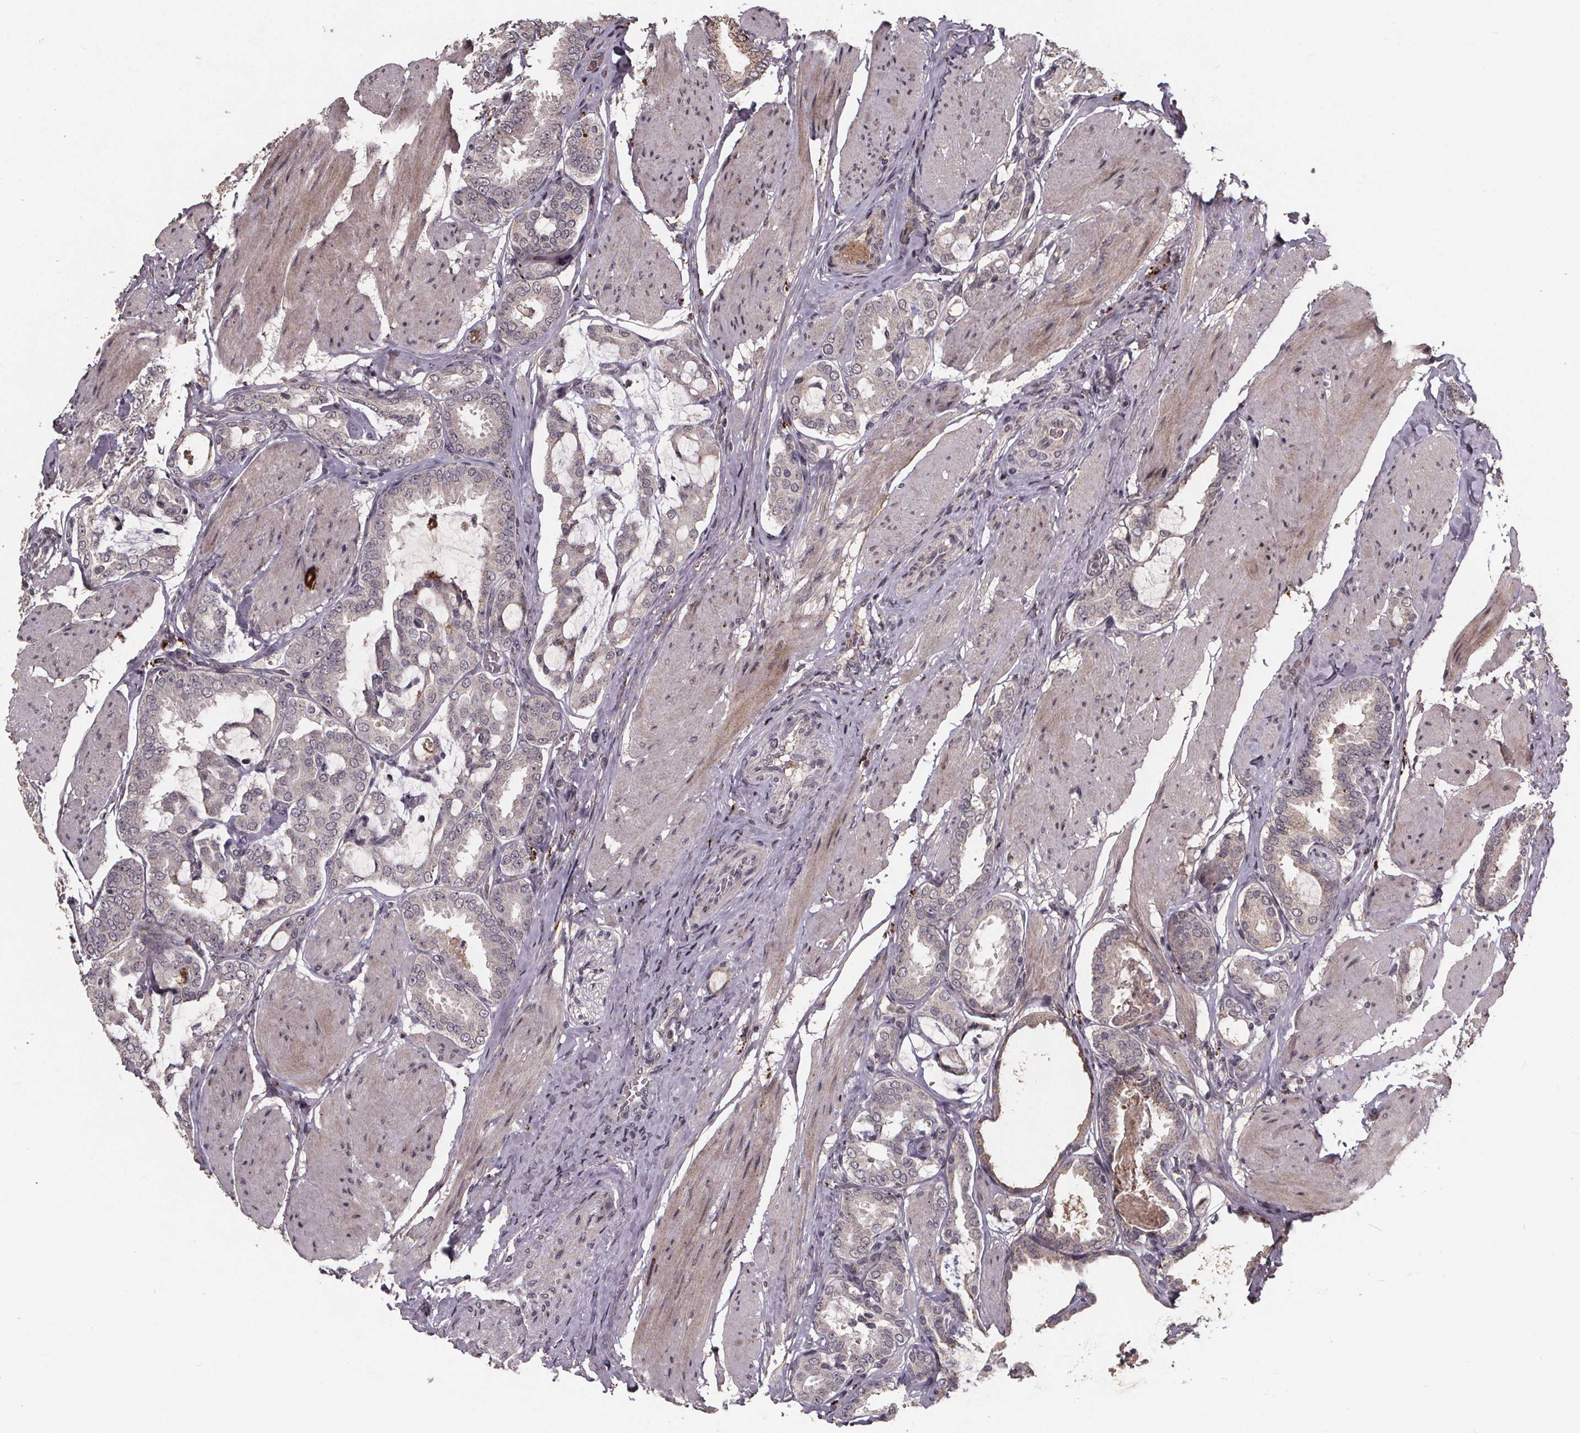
{"staining": {"intensity": "negative", "quantity": "none", "location": "none"}, "tissue": "prostate cancer", "cell_type": "Tumor cells", "image_type": "cancer", "snomed": [{"axis": "morphology", "description": "Adenocarcinoma, High grade"}, {"axis": "topography", "description": "Prostate"}], "caption": "Histopathology image shows no protein staining in tumor cells of adenocarcinoma (high-grade) (prostate) tissue.", "gene": "GPX3", "patient": {"sex": "male", "age": 63}}